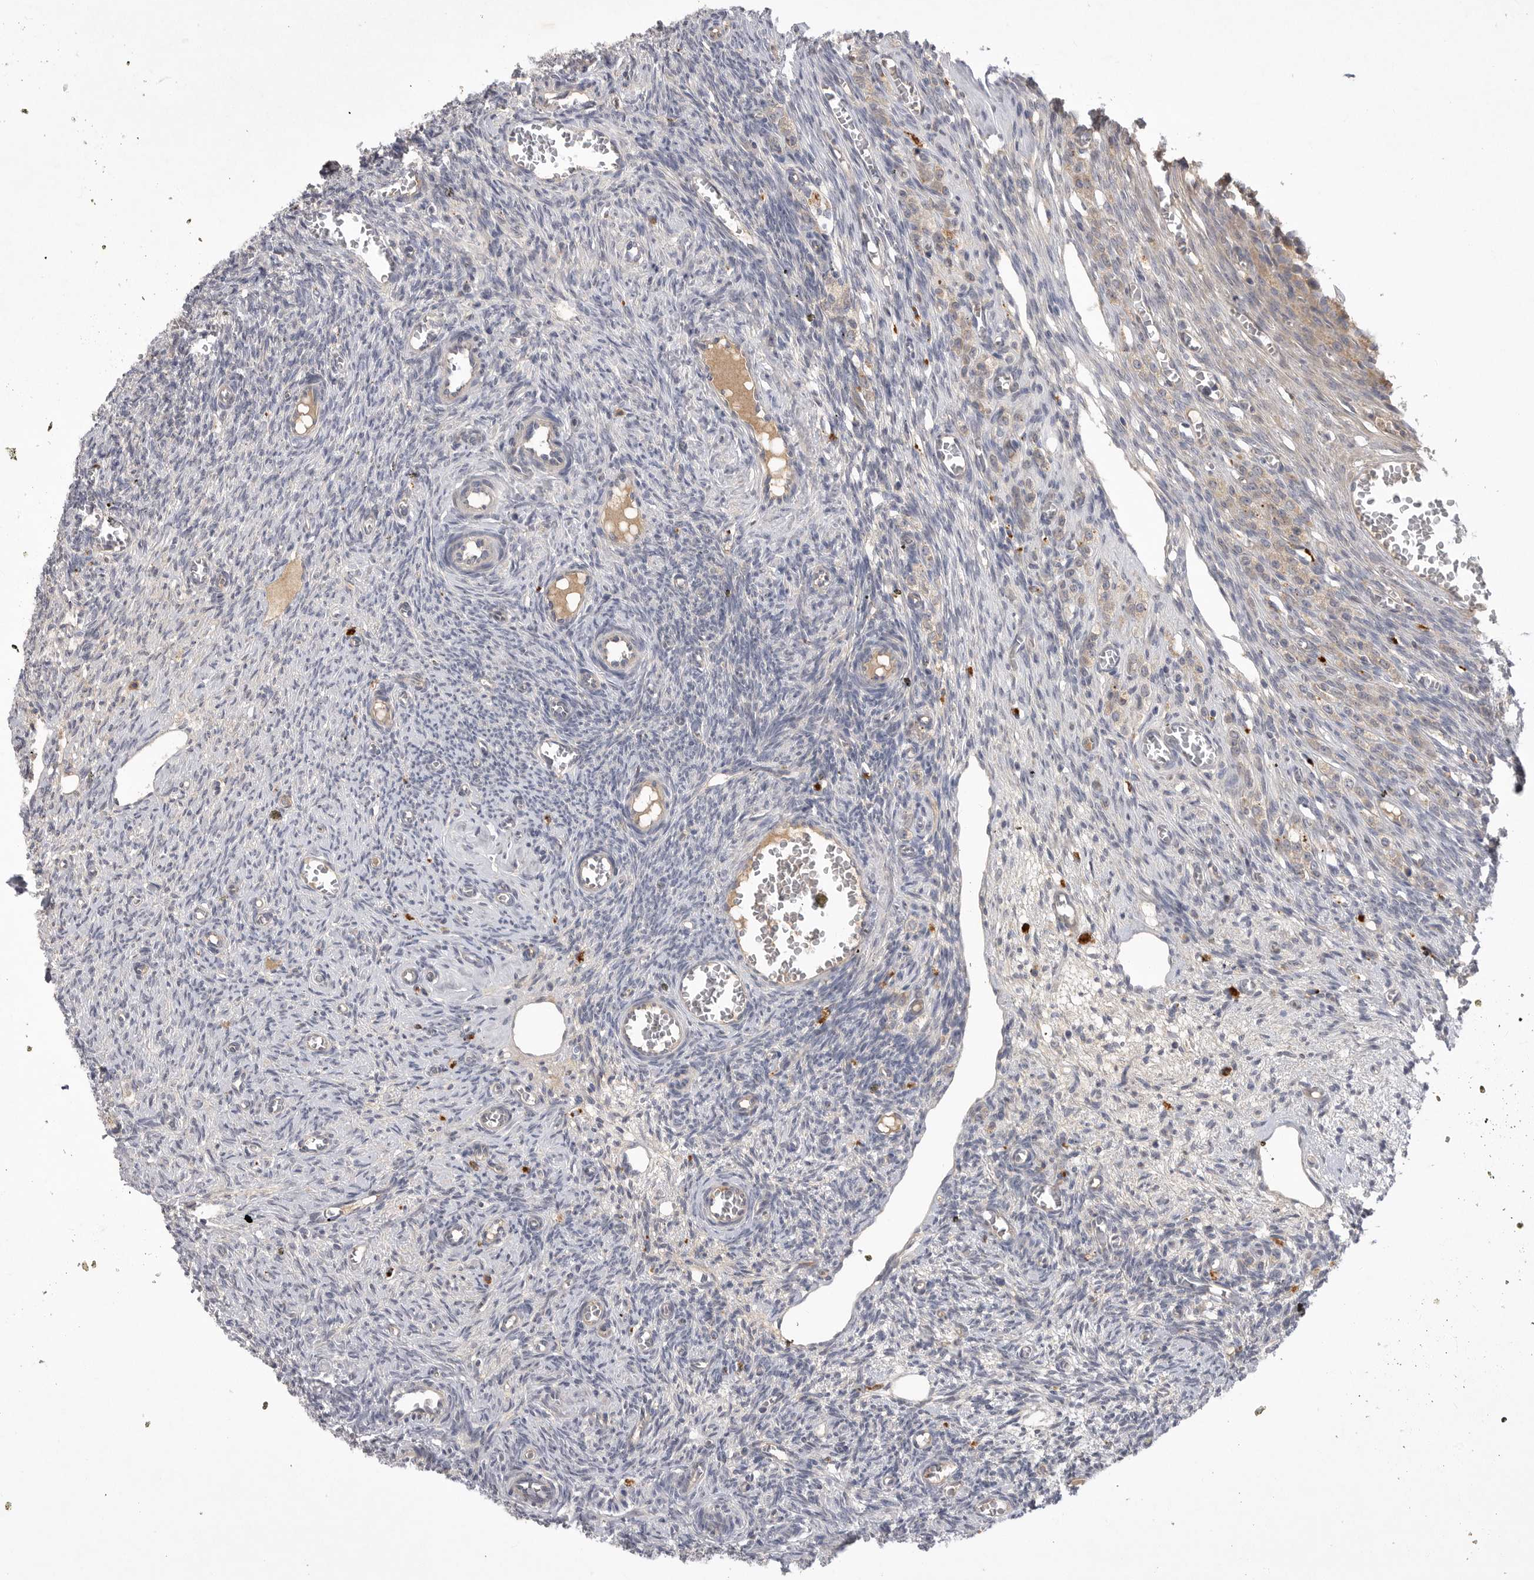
{"staining": {"intensity": "moderate", "quantity": "25%-75%", "location": "cytoplasmic/membranous"}, "tissue": "ovary", "cell_type": "Follicle cells", "image_type": "normal", "snomed": [{"axis": "morphology", "description": "Normal tissue, NOS"}, {"axis": "topography", "description": "Ovary"}], "caption": "Immunohistochemical staining of benign human ovary displays 25%-75% levels of moderate cytoplasmic/membranous protein expression in approximately 25%-75% of follicle cells.", "gene": "DHDDS", "patient": {"sex": "female", "age": 27}}